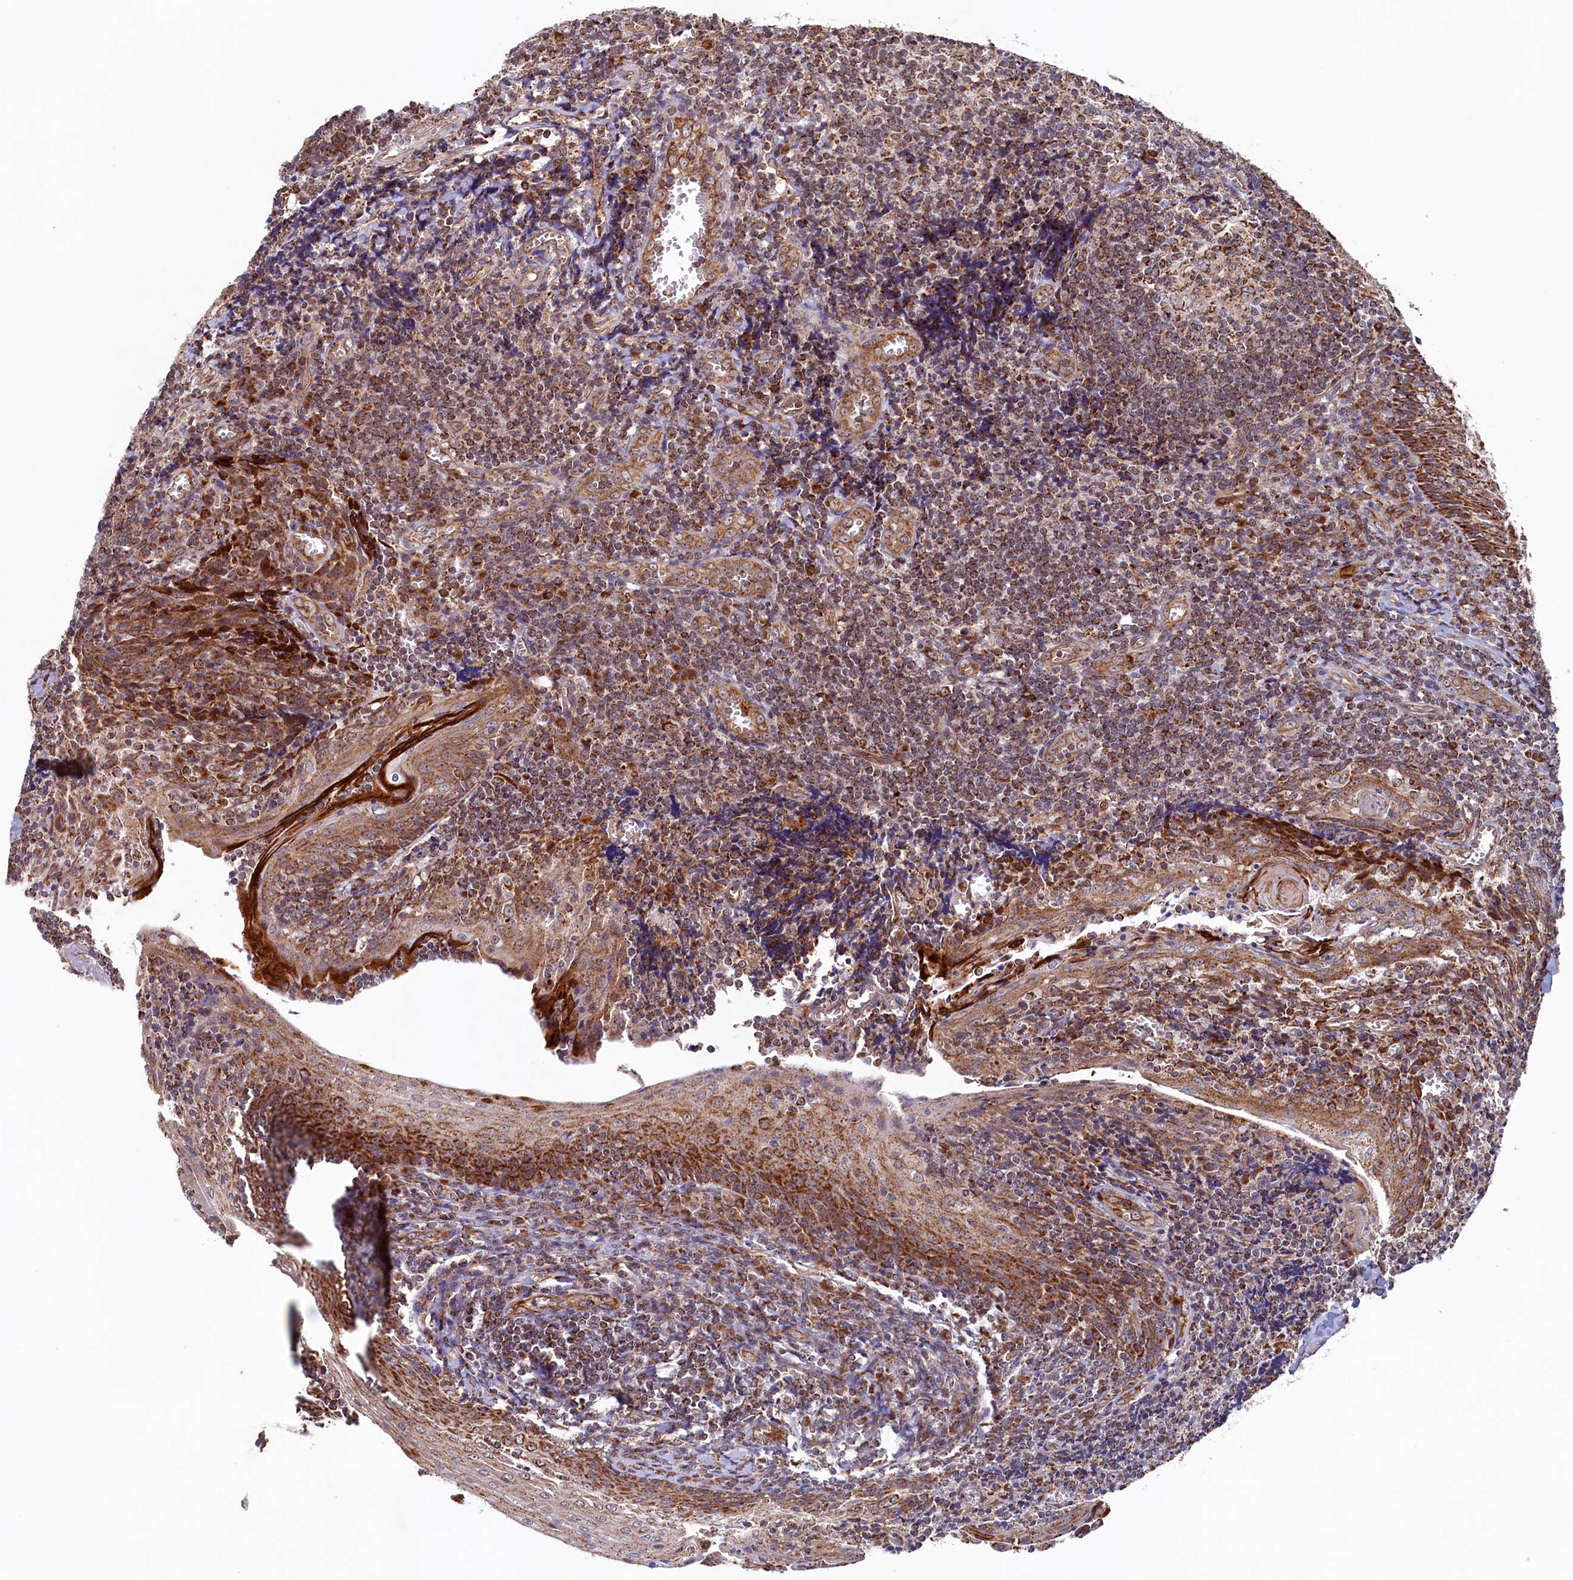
{"staining": {"intensity": "strong", "quantity": ">75%", "location": "cytoplasmic/membranous"}, "tissue": "tonsil", "cell_type": "Germinal center cells", "image_type": "normal", "snomed": [{"axis": "morphology", "description": "Normal tissue, NOS"}, {"axis": "topography", "description": "Tonsil"}], "caption": "An IHC photomicrograph of benign tissue is shown. Protein staining in brown highlights strong cytoplasmic/membranous positivity in tonsil within germinal center cells.", "gene": "UBE3B", "patient": {"sex": "male", "age": 27}}